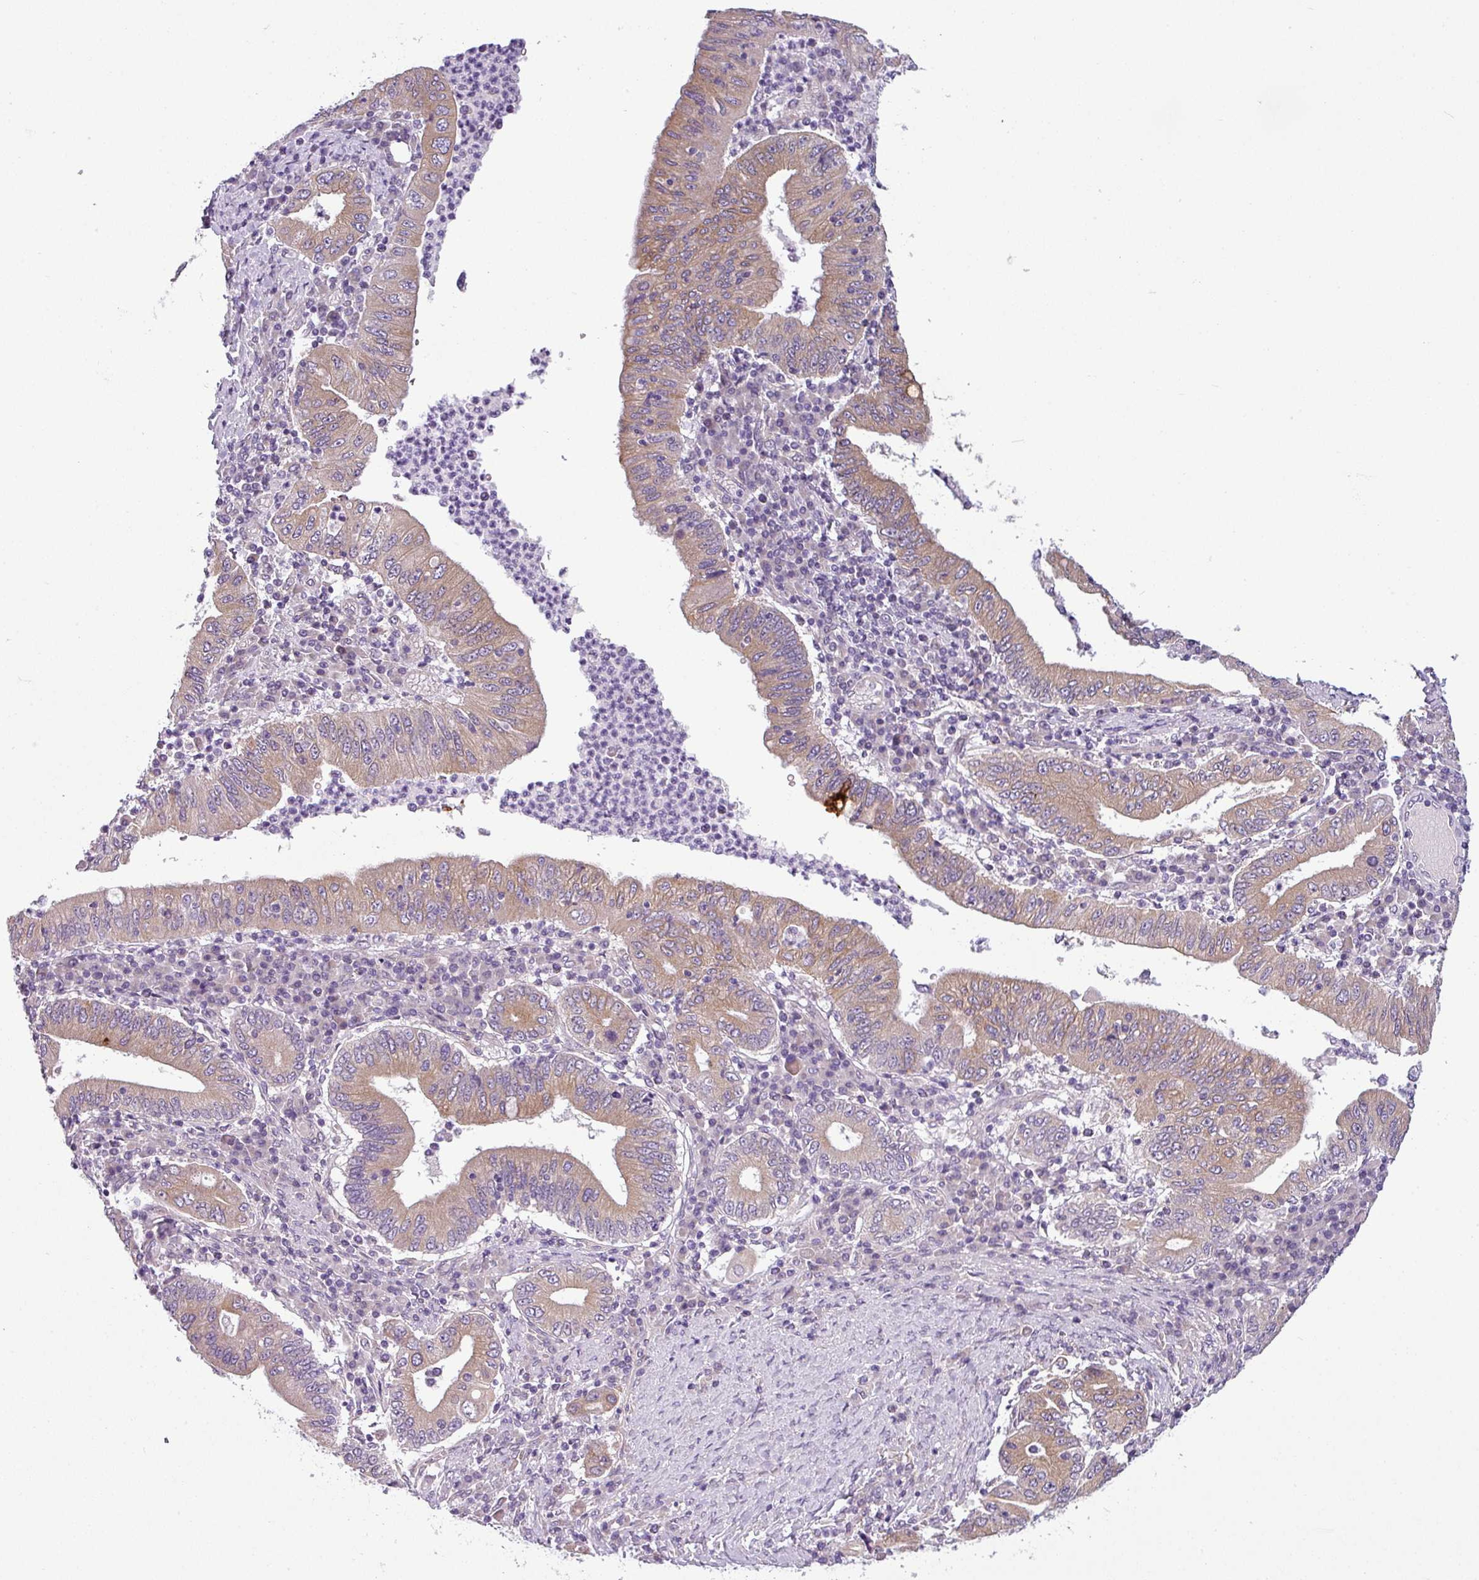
{"staining": {"intensity": "moderate", "quantity": ">75%", "location": "cytoplasmic/membranous"}, "tissue": "stomach cancer", "cell_type": "Tumor cells", "image_type": "cancer", "snomed": [{"axis": "morphology", "description": "Normal tissue, NOS"}, {"axis": "morphology", "description": "Adenocarcinoma, NOS"}, {"axis": "topography", "description": "Esophagus"}, {"axis": "topography", "description": "Stomach, upper"}, {"axis": "topography", "description": "Peripheral nerve tissue"}], "caption": "IHC photomicrograph of neoplastic tissue: adenocarcinoma (stomach) stained using IHC displays medium levels of moderate protein expression localized specifically in the cytoplasmic/membranous of tumor cells, appearing as a cytoplasmic/membranous brown color.", "gene": "TOR1AIP2", "patient": {"sex": "male", "age": 62}}